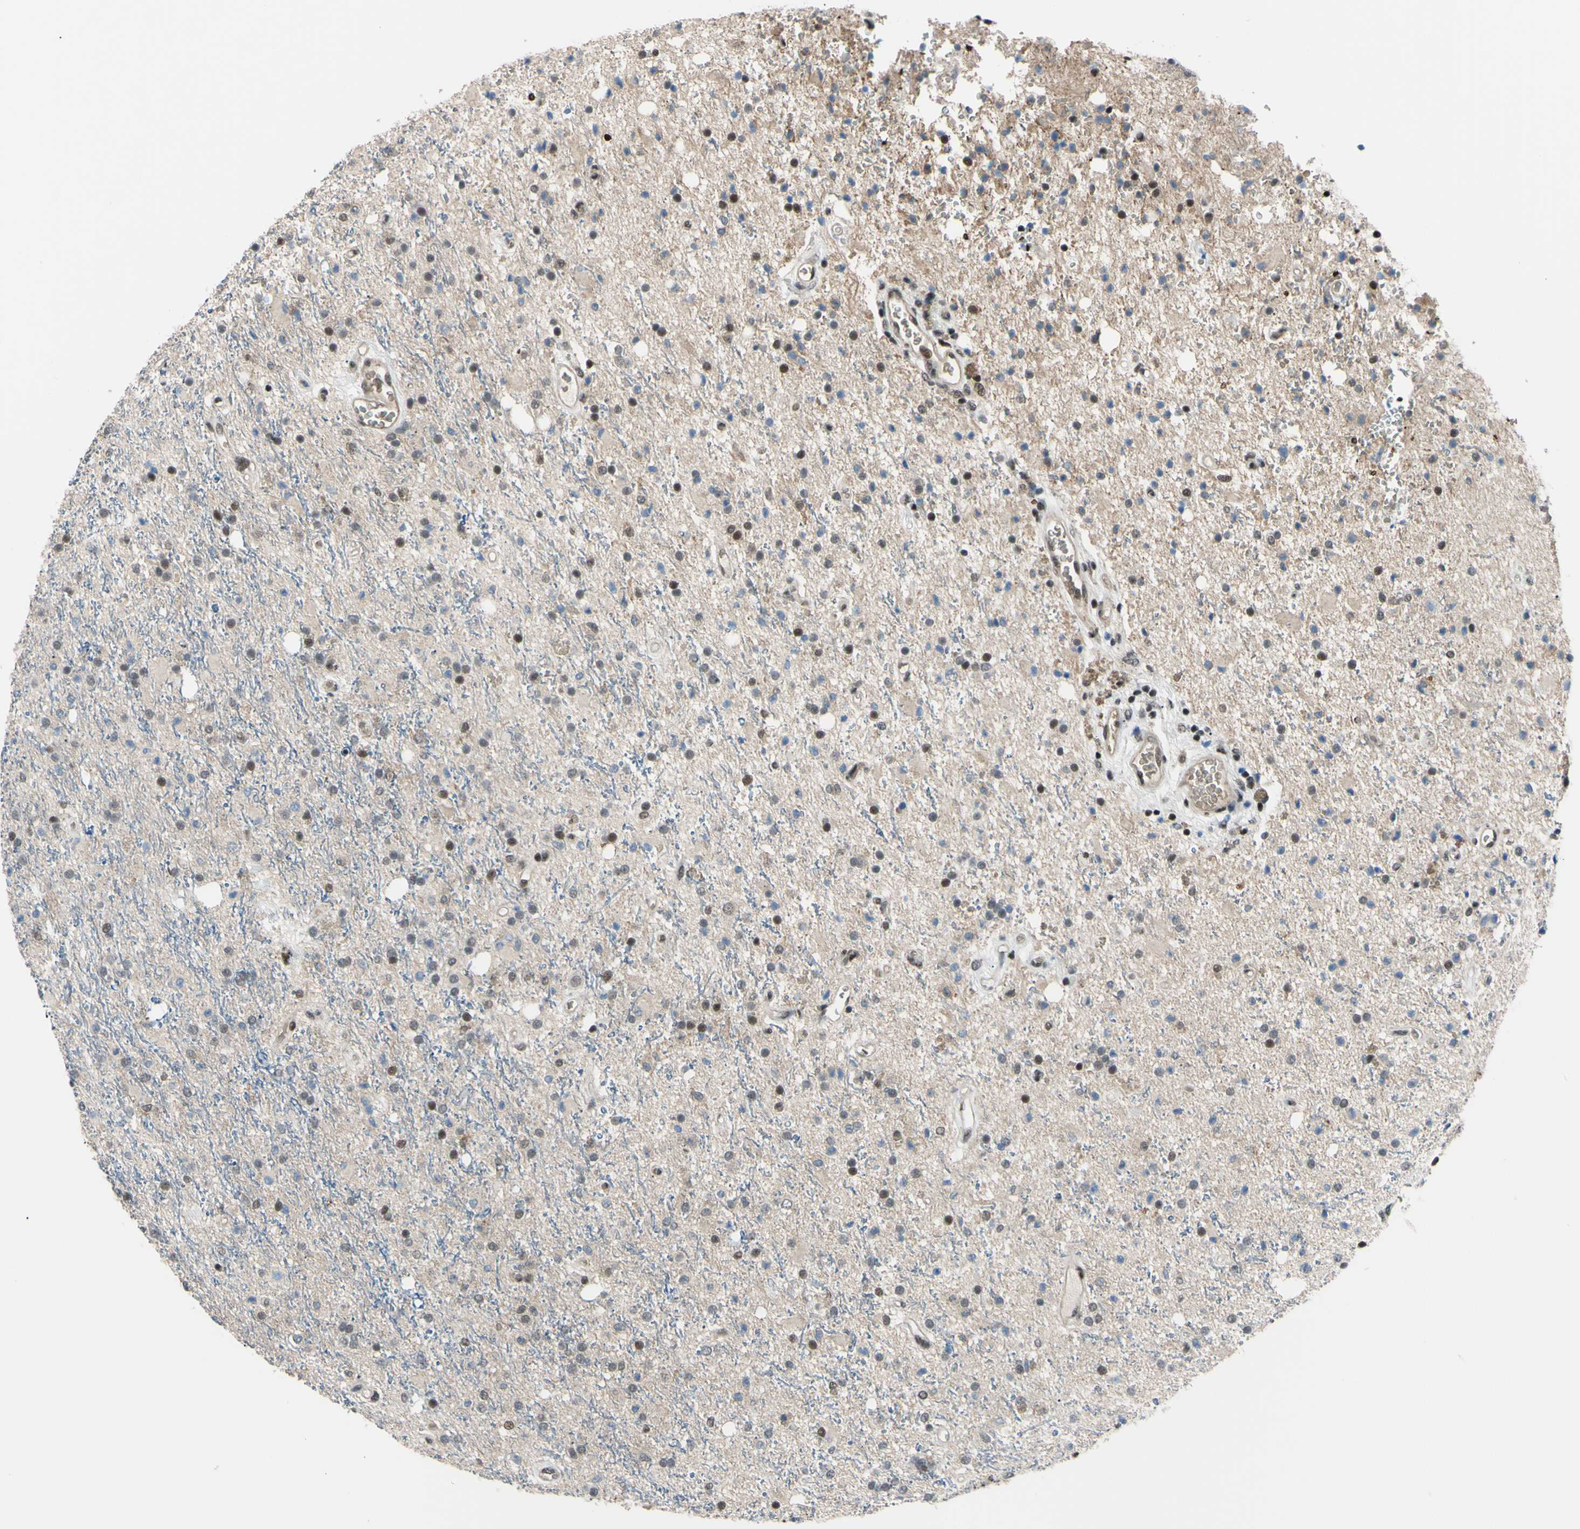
{"staining": {"intensity": "moderate", "quantity": "25%-75%", "location": "cytoplasmic/membranous,nuclear"}, "tissue": "glioma", "cell_type": "Tumor cells", "image_type": "cancer", "snomed": [{"axis": "morphology", "description": "Glioma, malignant, High grade"}, {"axis": "topography", "description": "Brain"}], "caption": "Immunohistochemistry (IHC) of human malignant glioma (high-grade) displays medium levels of moderate cytoplasmic/membranous and nuclear expression in about 25%-75% of tumor cells. (Brightfield microscopy of DAB IHC at high magnification).", "gene": "THAP12", "patient": {"sex": "male", "age": 47}}